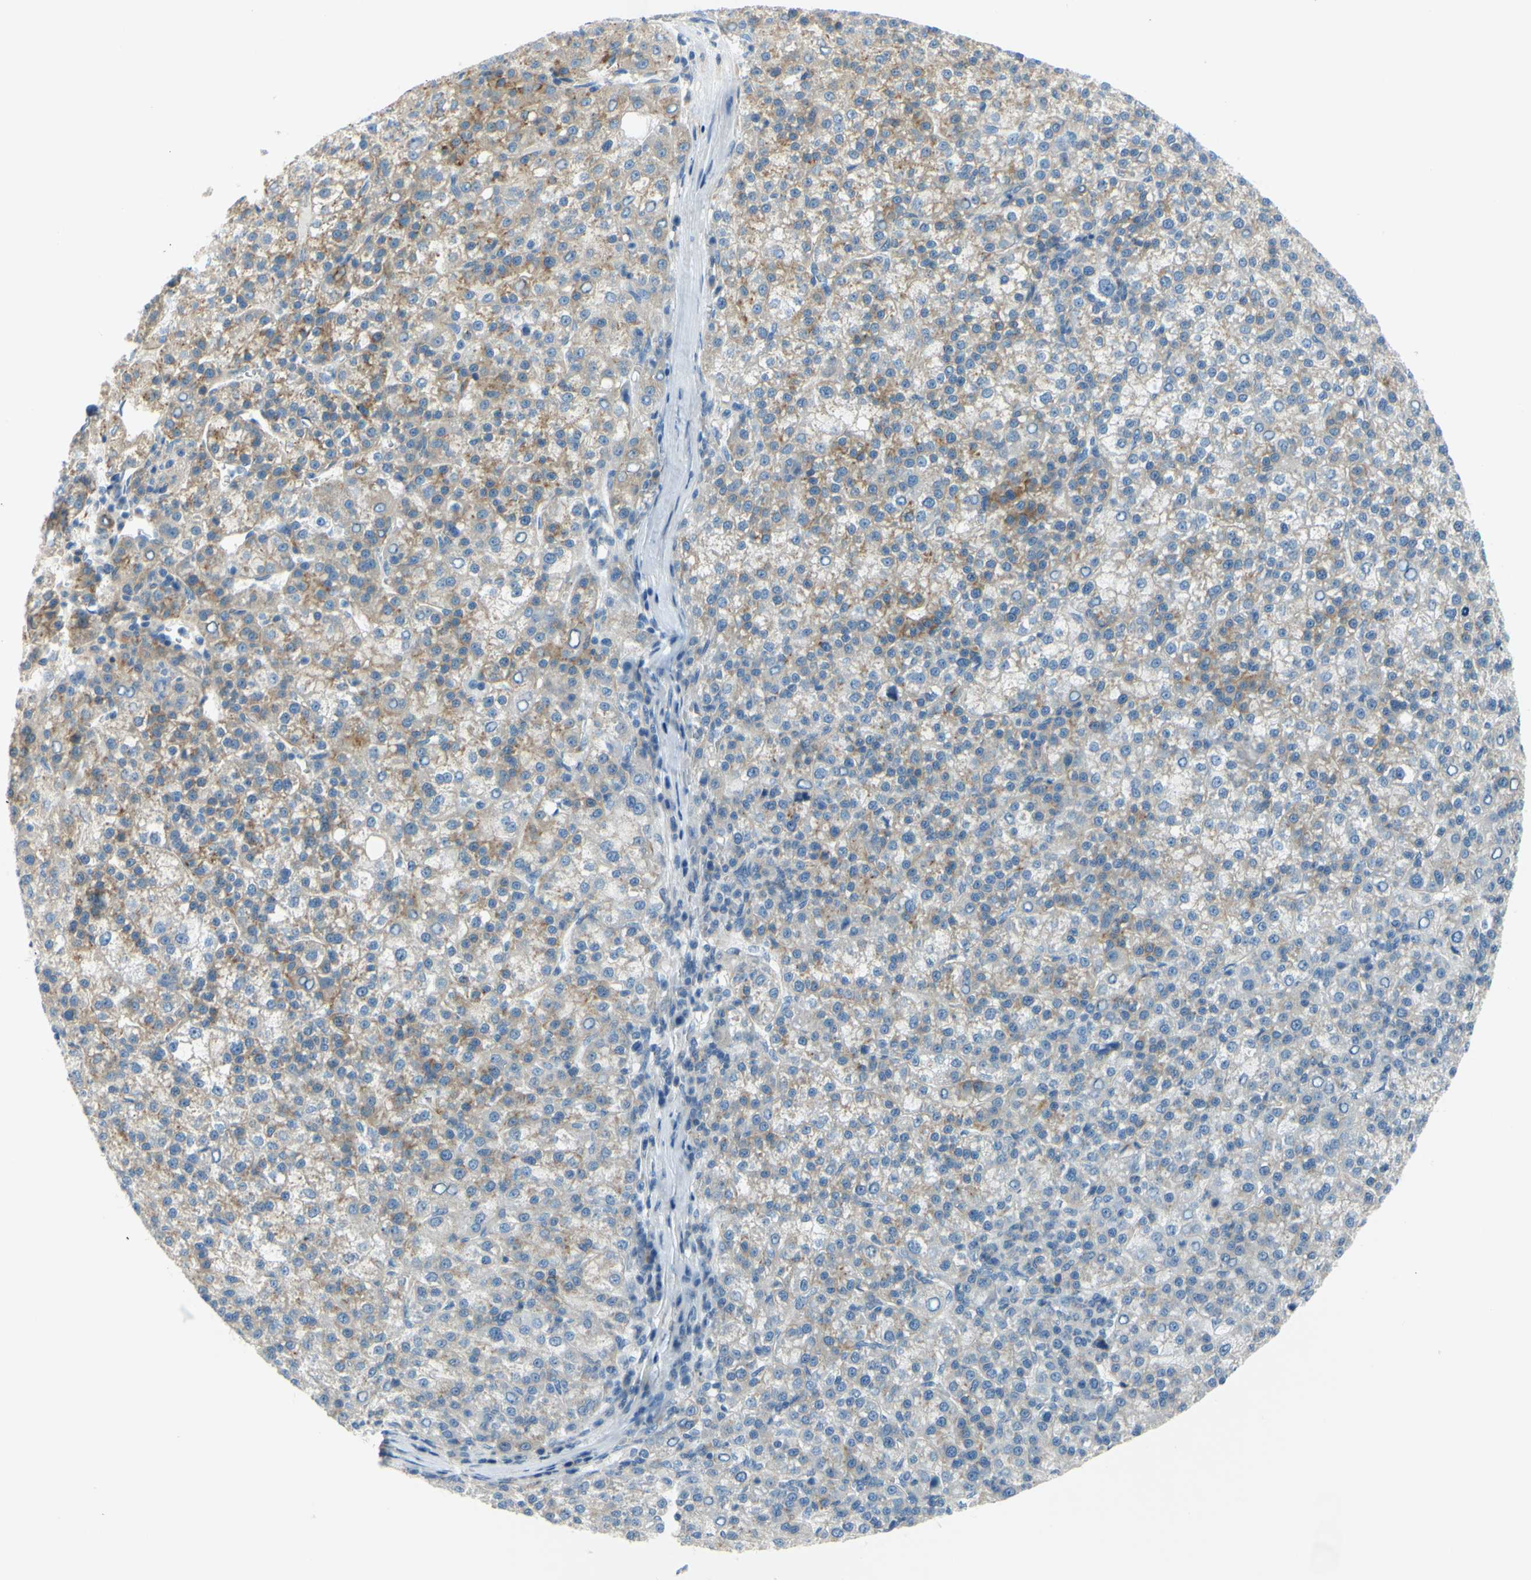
{"staining": {"intensity": "weak", "quantity": ">75%", "location": "cytoplasmic/membranous"}, "tissue": "liver cancer", "cell_type": "Tumor cells", "image_type": "cancer", "snomed": [{"axis": "morphology", "description": "Carcinoma, Hepatocellular, NOS"}, {"axis": "topography", "description": "Liver"}], "caption": "The image shows immunohistochemical staining of liver cancer. There is weak cytoplasmic/membranous positivity is present in about >75% of tumor cells. (Stains: DAB in brown, nuclei in blue, Microscopy: brightfield microscopy at high magnification).", "gene": "FRMD4B", "patient": {"sex": "female", "age": 58}}